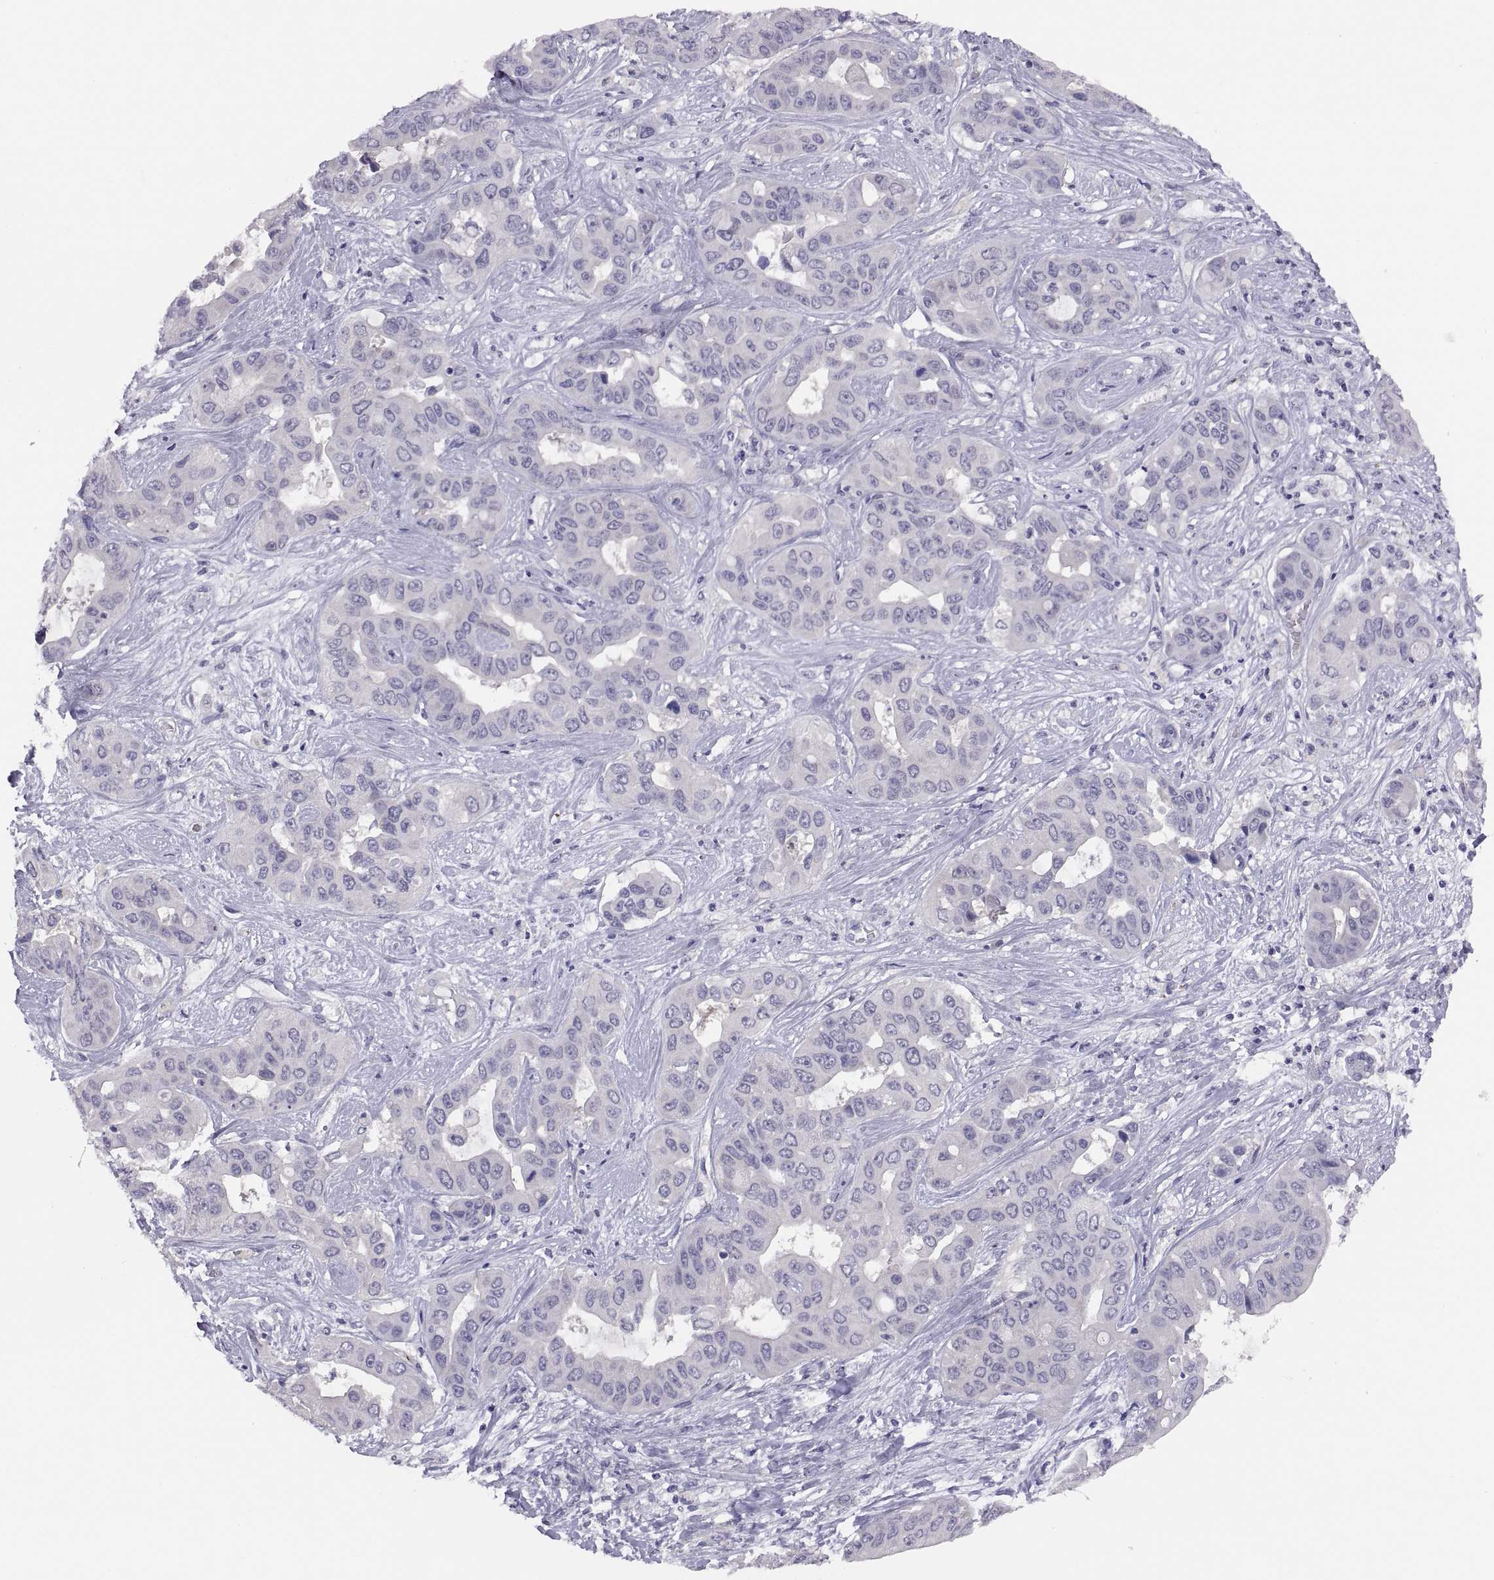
{"staining": {"intensity": "negative", "quantity": "none", "location": "none"}, "tissue": "liver cancer", "cell_type": "Tumor cells", "image_type": "cancer", "snomed": [{"axis": "morphology", "description": "Cholangiocarcinoma"}, {"axis": "topography", "description": "Liver"}], "caption": "Protein analysis of liver cancer exhibits no significant staining in tumor cells. (DAB (3,3'-diaminobenzidine) immunohistochemistry with hematoxylin counter stain).", "gene": "STRC", "patient": {"sex": "female", "age": 52}}